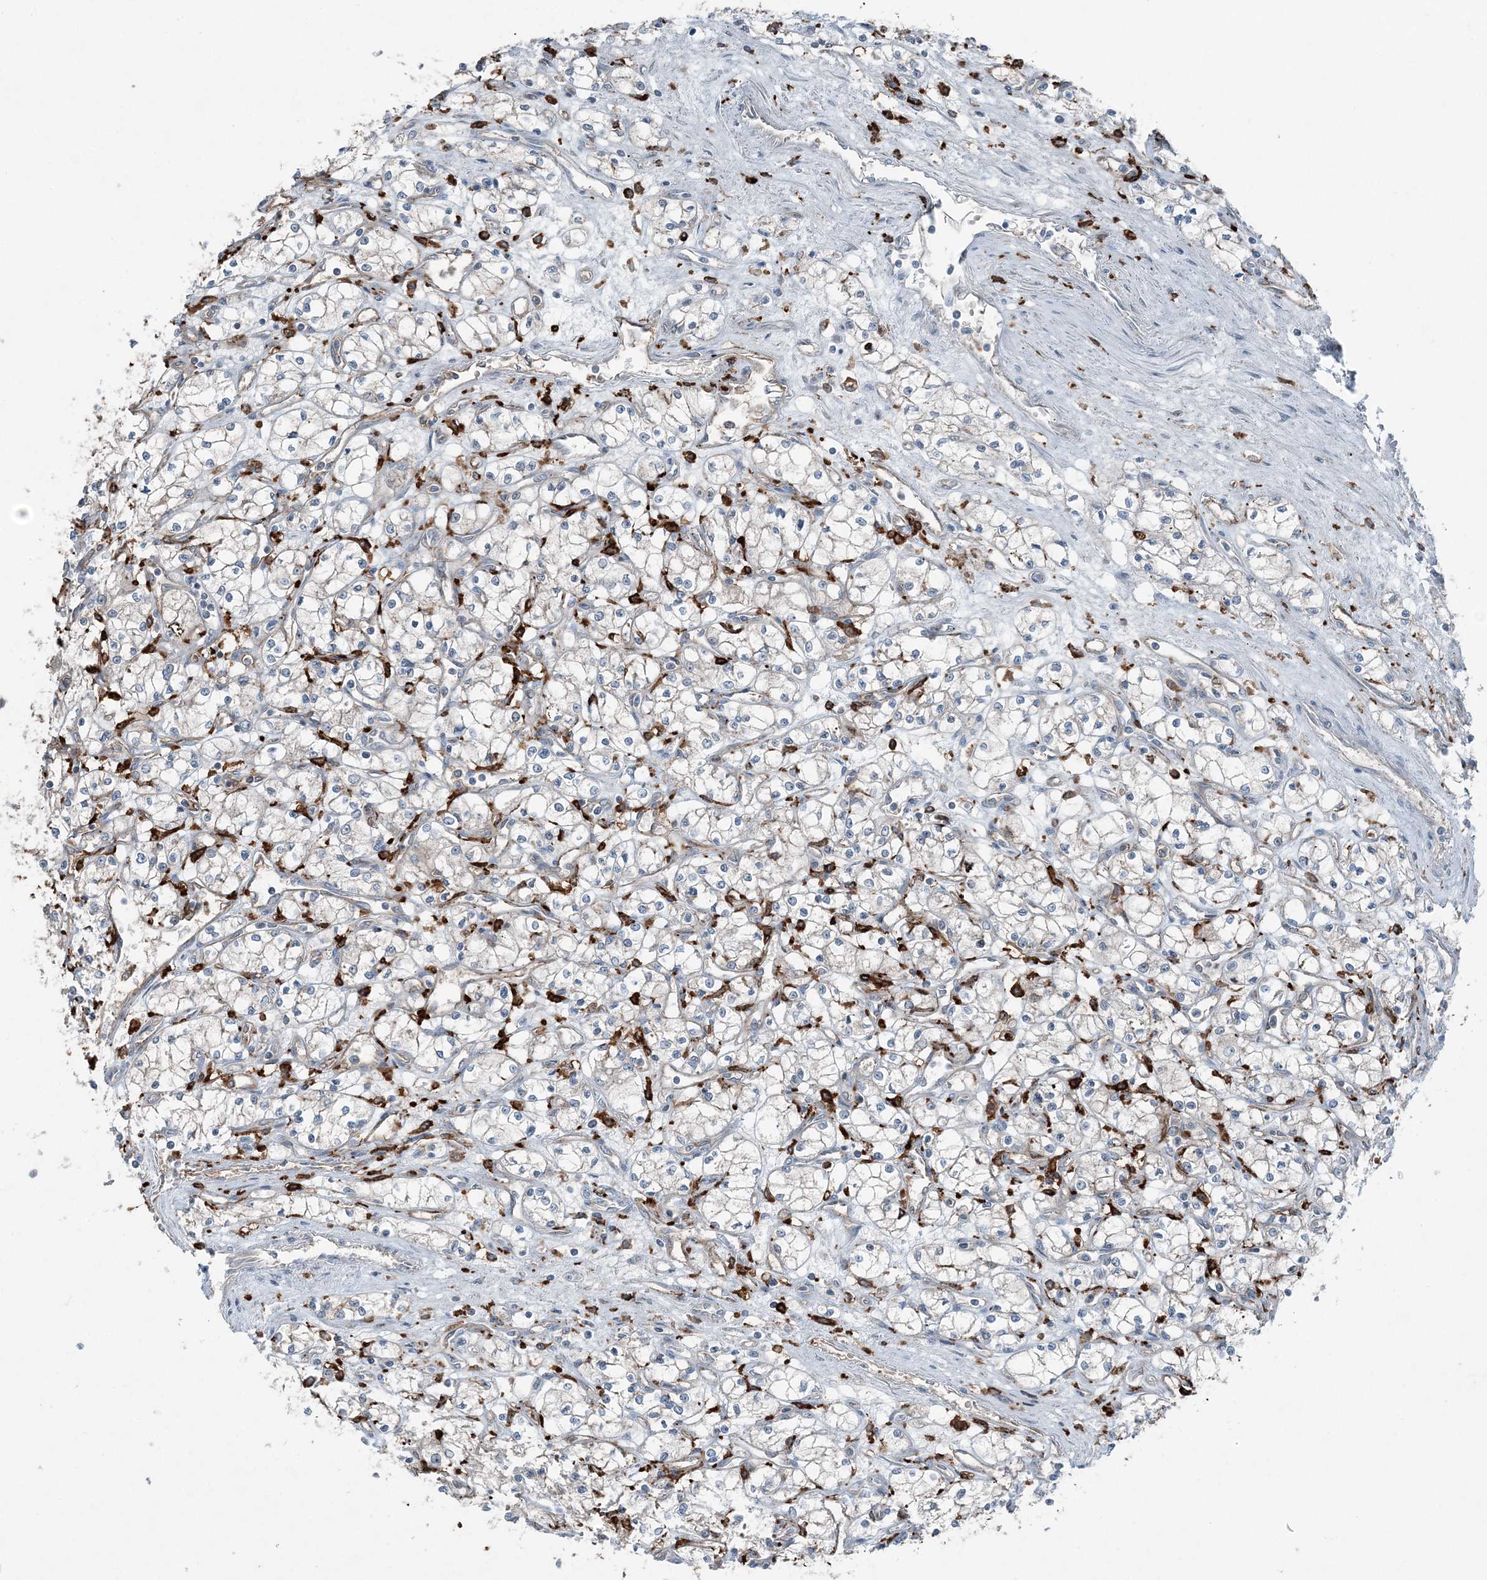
{"staining": {"intensity": "negative", "quantity": "none", "location": "none"}, "tissue": "renal cancer", "cell_type": "Tumor cells", "image_type": "cancer", "snomed": [{"axis": "morphology", "description": "Adenocarcinoma, NOS"}, {"axis": "topography", "description": "Kidney"}], "caption": "Histopathology image shows no significant protein positivity in tumor cells of renal cancer.", "gene": "KY", "patient": {"sex": "male", "age": 59}}